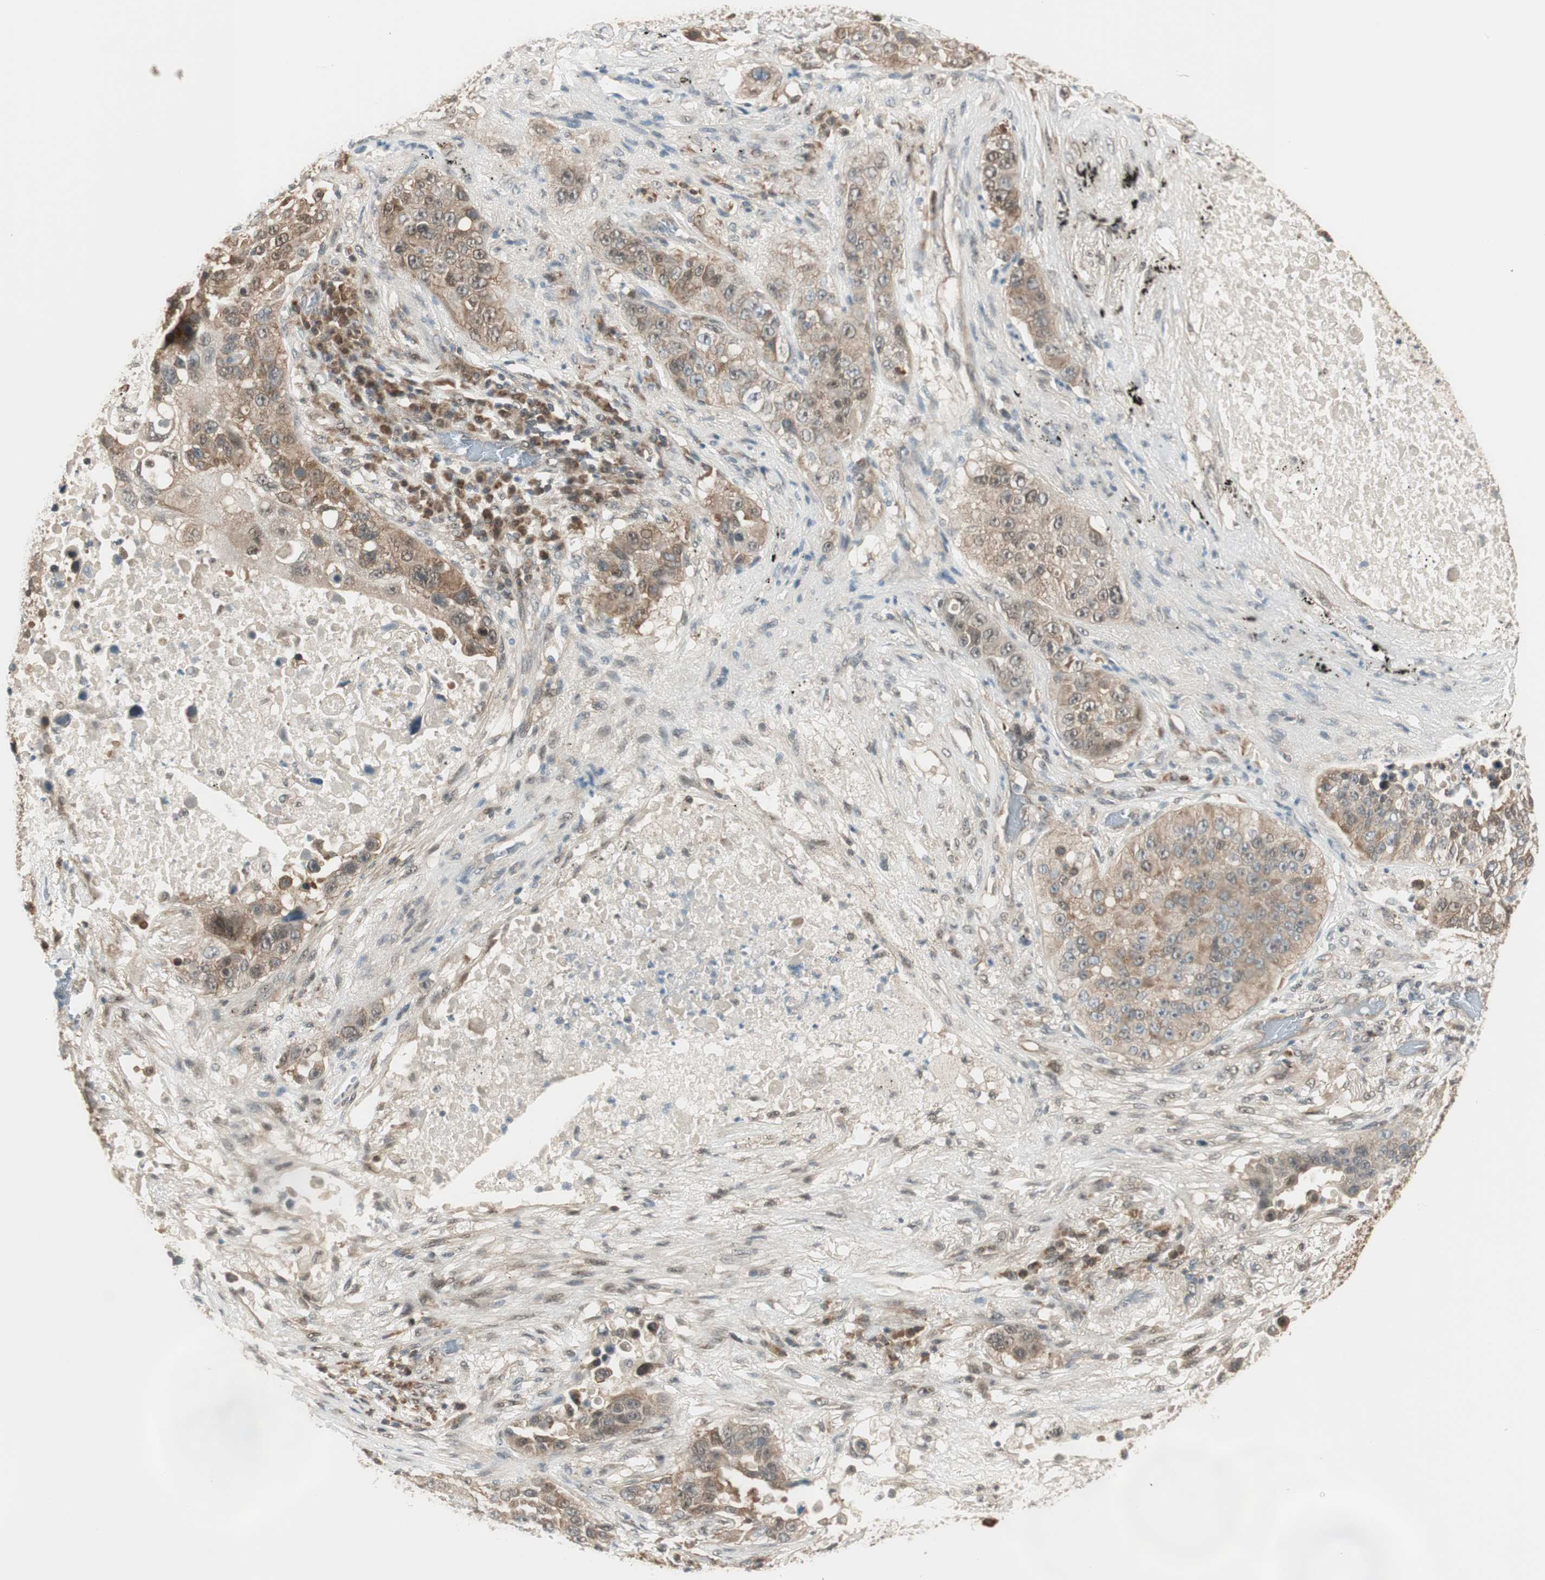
{"staining": {"intensity": "weak", "quantity": ">75%", "location": "cytoplasmic/membranous"}, "tissue": "lung cancer", "cell_type": "Tumor cells", "image_type": "cancer", "snomed": [{"axis": "morphology", "description": "Squamous cell carcinoma, NOS"}, {"axis": "topography", "description": "Lung"}], "caption": "Squamous cell carcinoma (lung) stained for a protein (brown) displays weak cytoplasmic/membranous positive expression in approximately >75% of tumor cells.", "gene": "IPO5", "patient": {"sex": "male", "age": 57}}